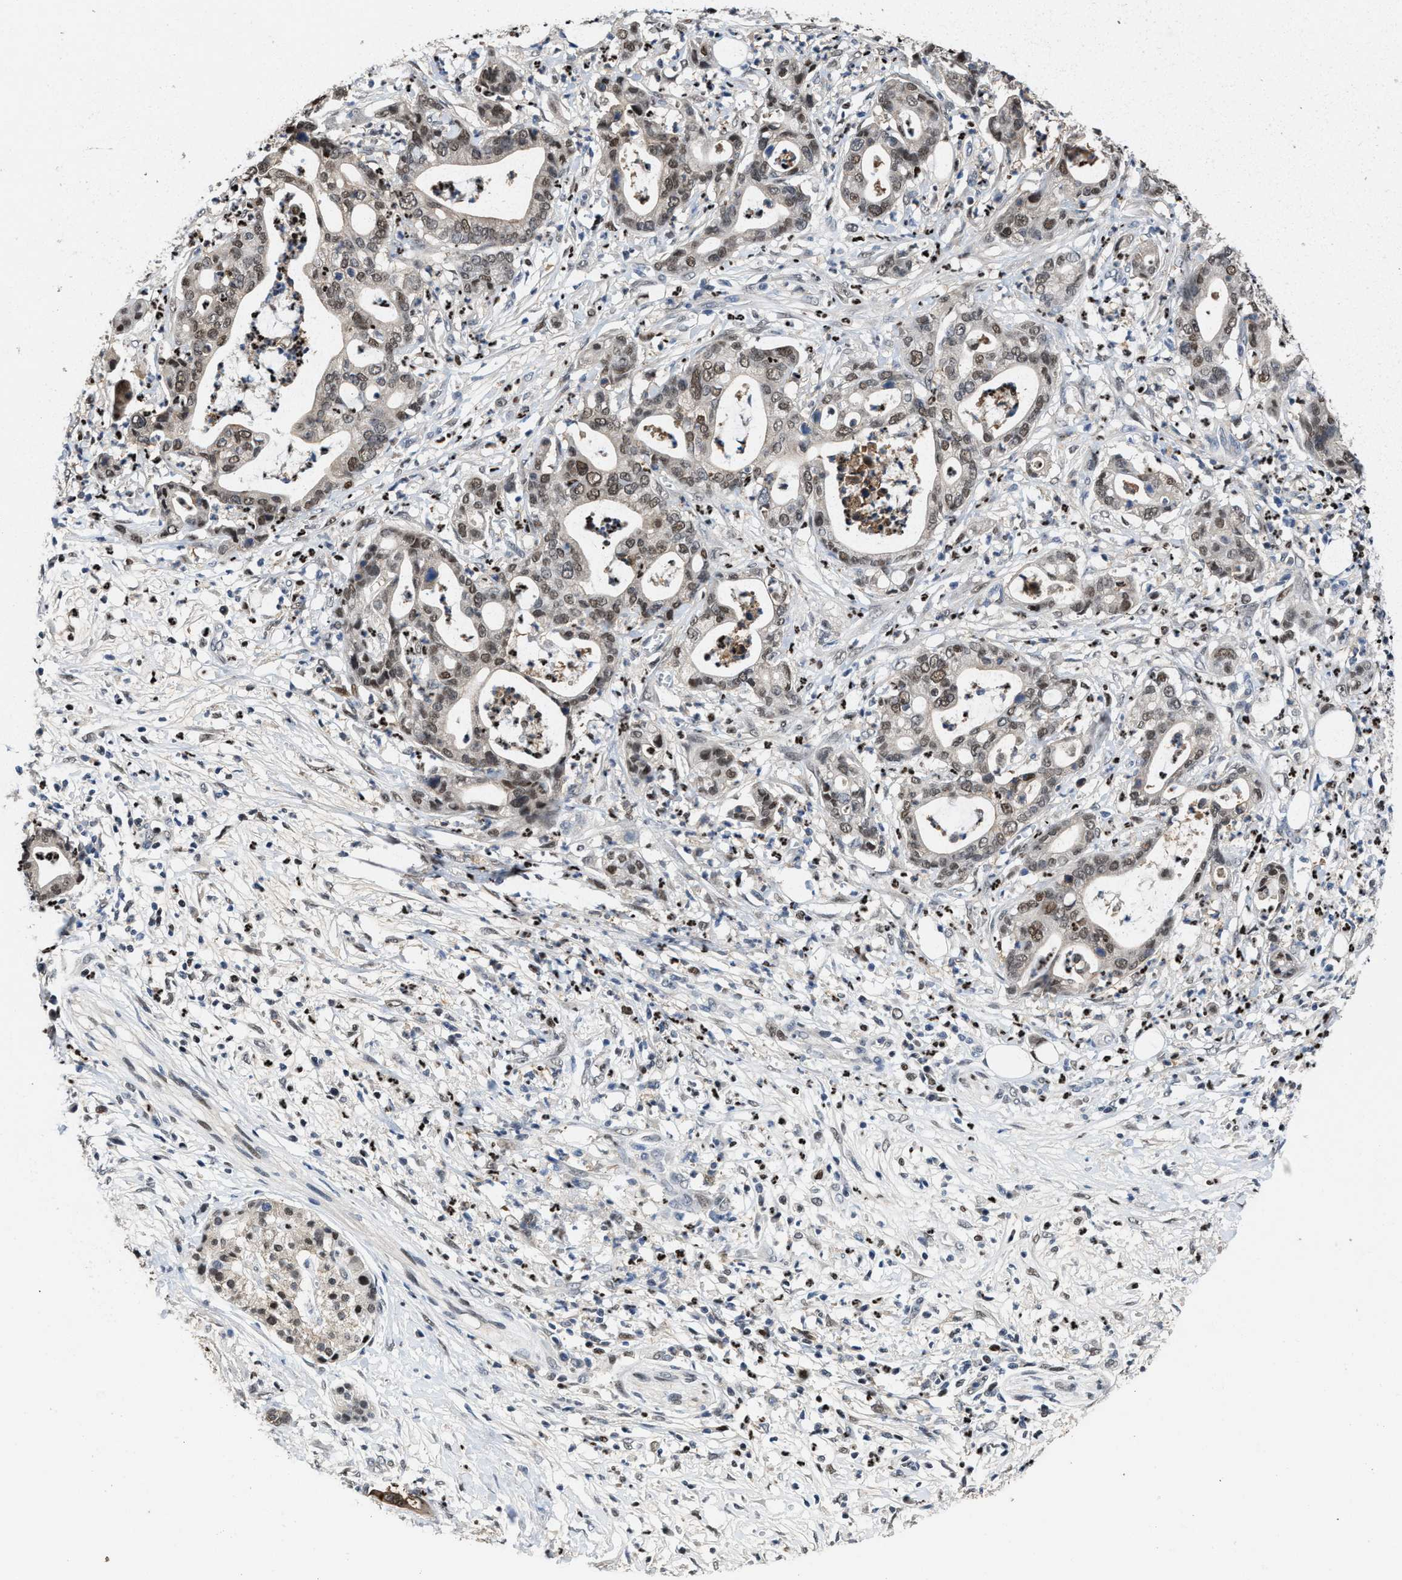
{"staining": {"intensity": "moderate", "quantity": ">75%", "location": "nuclear"}, "tissue": "pancreatic cancer", "cell_type": "Tumor cells", "image_type": "cancer", "snomed": [{"axis": "morphology", "description": "Adenocarcinoma, NOS"}, {"axis": "topography", "description": "Pancreas"}], "caption": "The photomicrograph demonstrates a brown stain indicating the presence of a protein in the nuclear of tumor cells in adenocarcinoma (pancreatic). Using DAB (3,3'-diaminobenzidine) (brown) and hematoxylin (blue) stains, captured at high magnification using brightfield microscopy.", "gene": "ZNF20", "patient": {"sex": "male", "age": 69}}